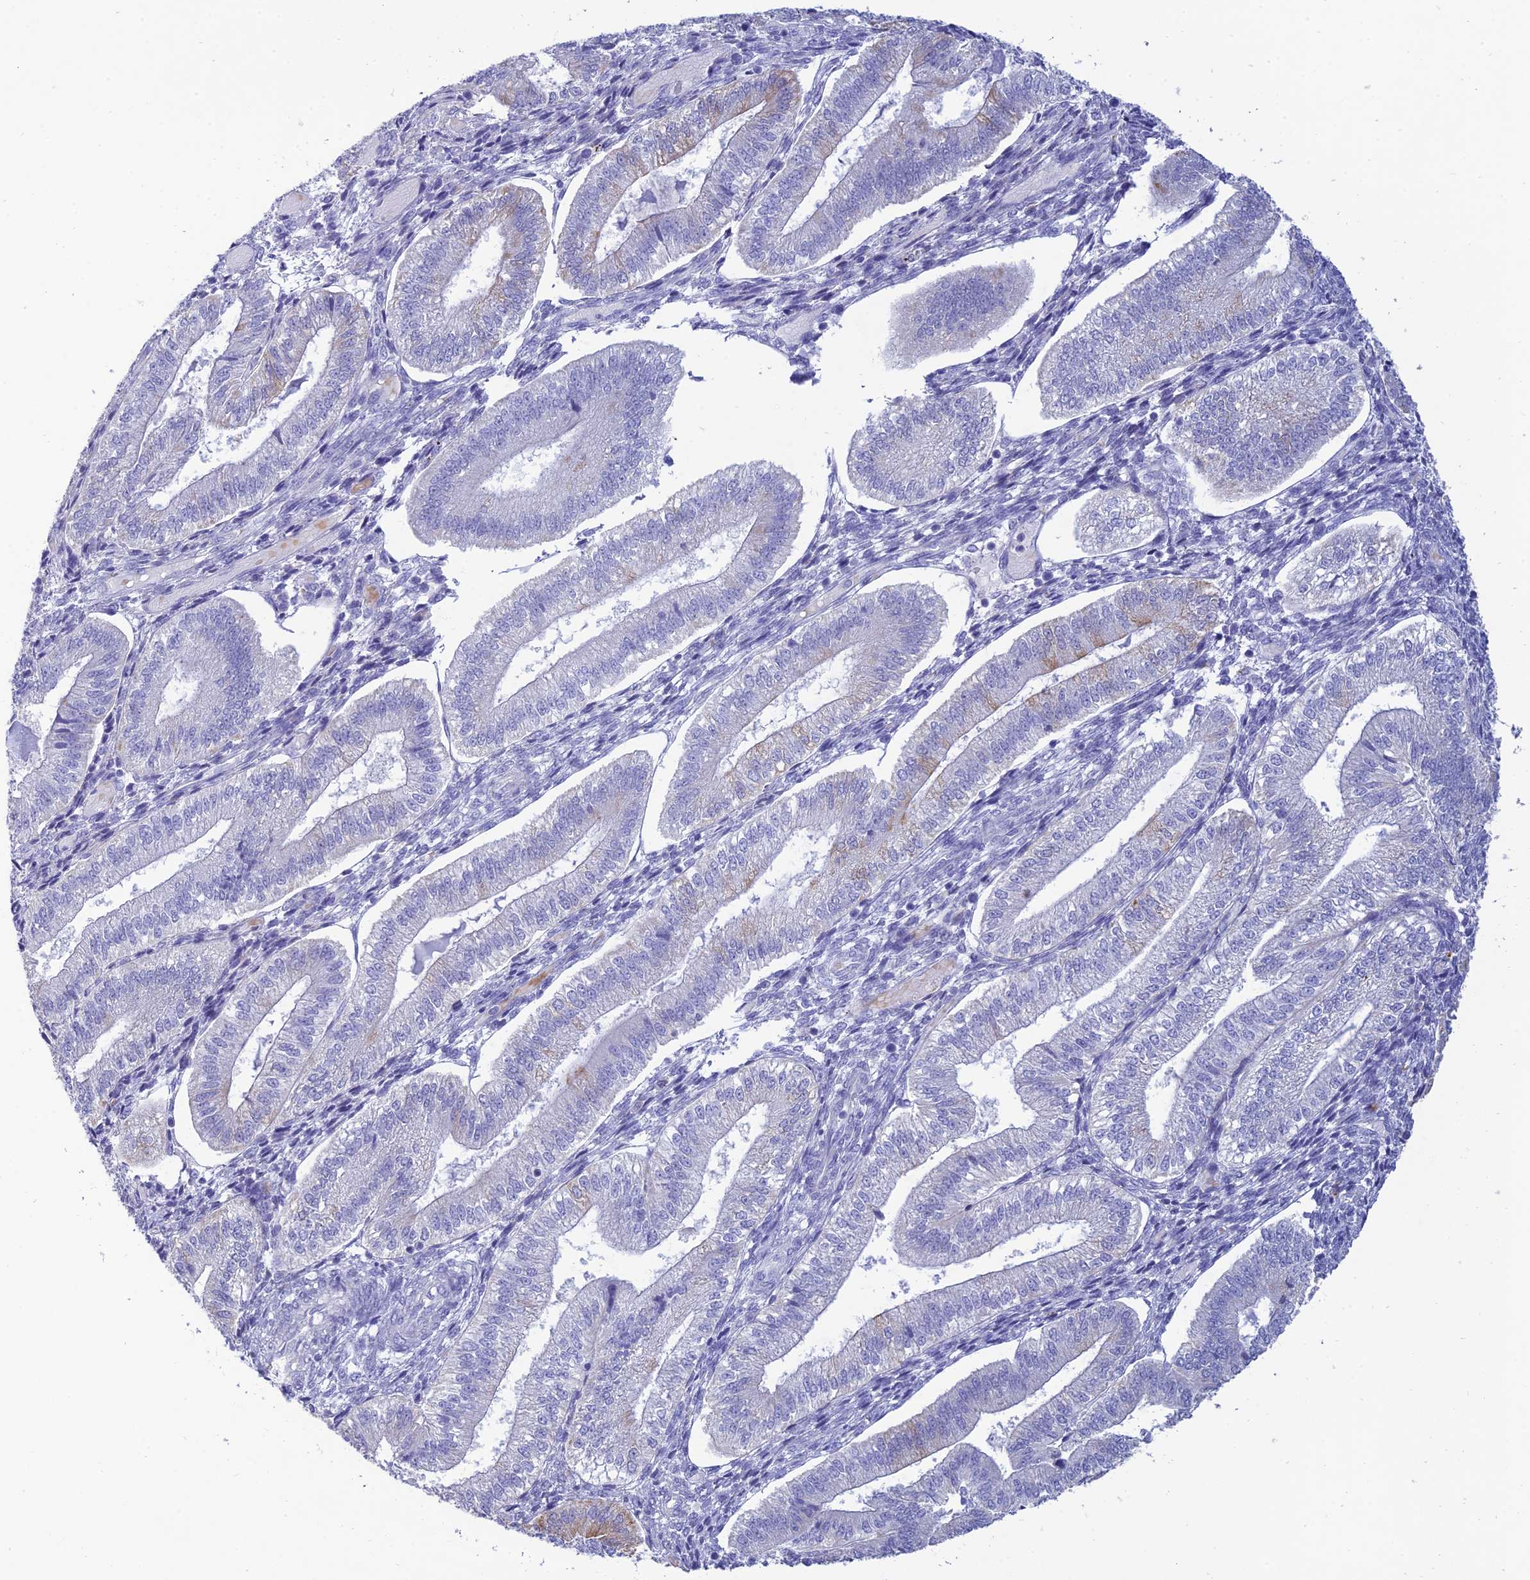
{"staining": {"intensity": "negative", "quantity": "none", "location": "none"}, "tissue": "endometrium", "cell_type": "Cells in endometrial stroma", "image_type": "normal", "snomed": [{"axis": "morphology", "description": "Normal tissue, NOS"}, {"axis": "topography", "description": "Endometrium"}], "caption": "This is an IHC image of normal human endometrium. There is no staining in cells in endometrial stroma.", "gene": "MAL2", "patient": {"sex": "female", "age": 34}}